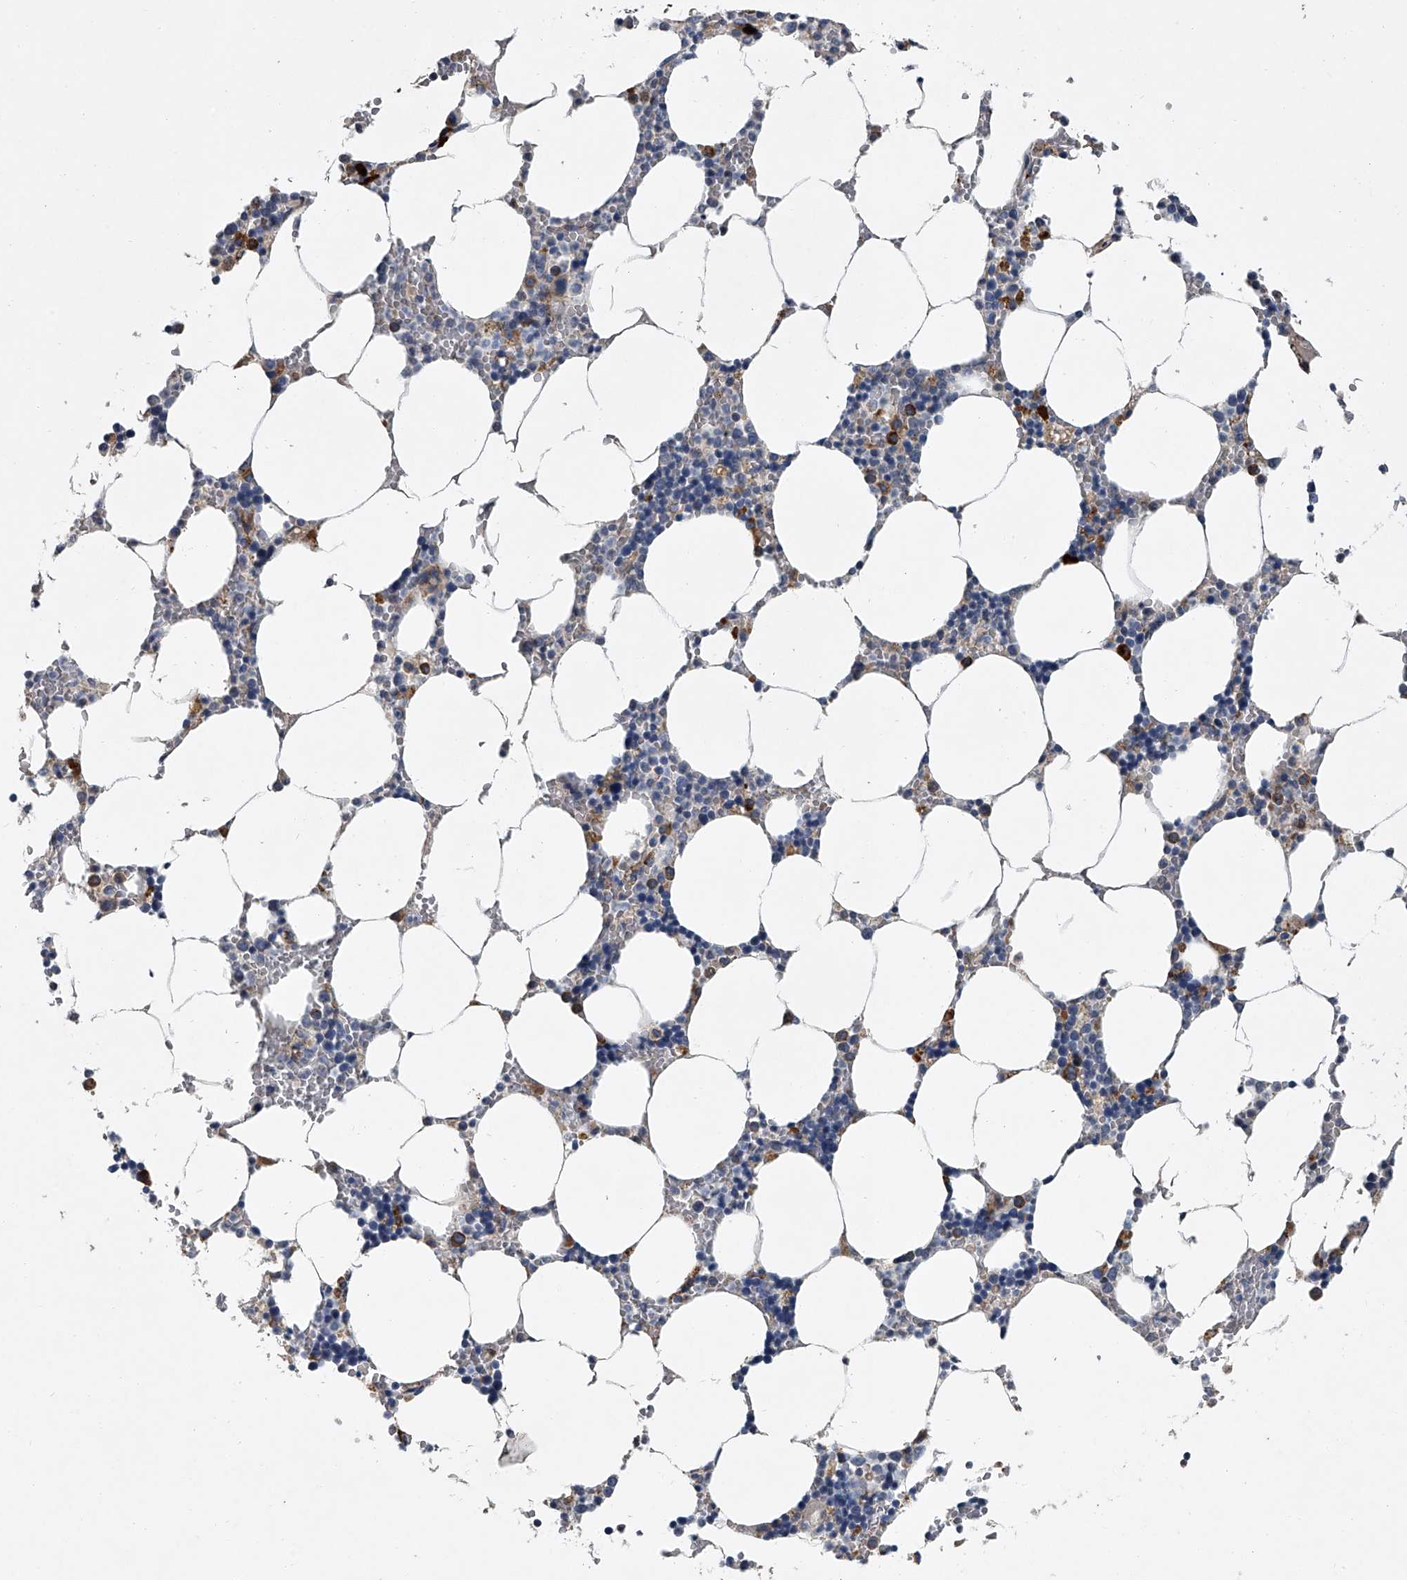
{"staining": {"intensity": "moderate", "quantity": "<25%", "location": "cytoplasmic/membranous"}, "tissue": "bone marrow", "cell_type": "Hematopoietic cells", "image_type": "normal", "snomed": [{"axis": "morphology", "description": "Normal tissue, NOS"}, {"axis": "topography", "description": "Bone marrow"}], "caption": "Immunohistochemical staining of unremarkable human bone marrow displays <25% levels of moderate cytoplasmic/membranous protein expression in approximately <25% of hematopoietic cells.", "gene": "TMEM63C", "patient": {"sex": "male", "age": 70}}